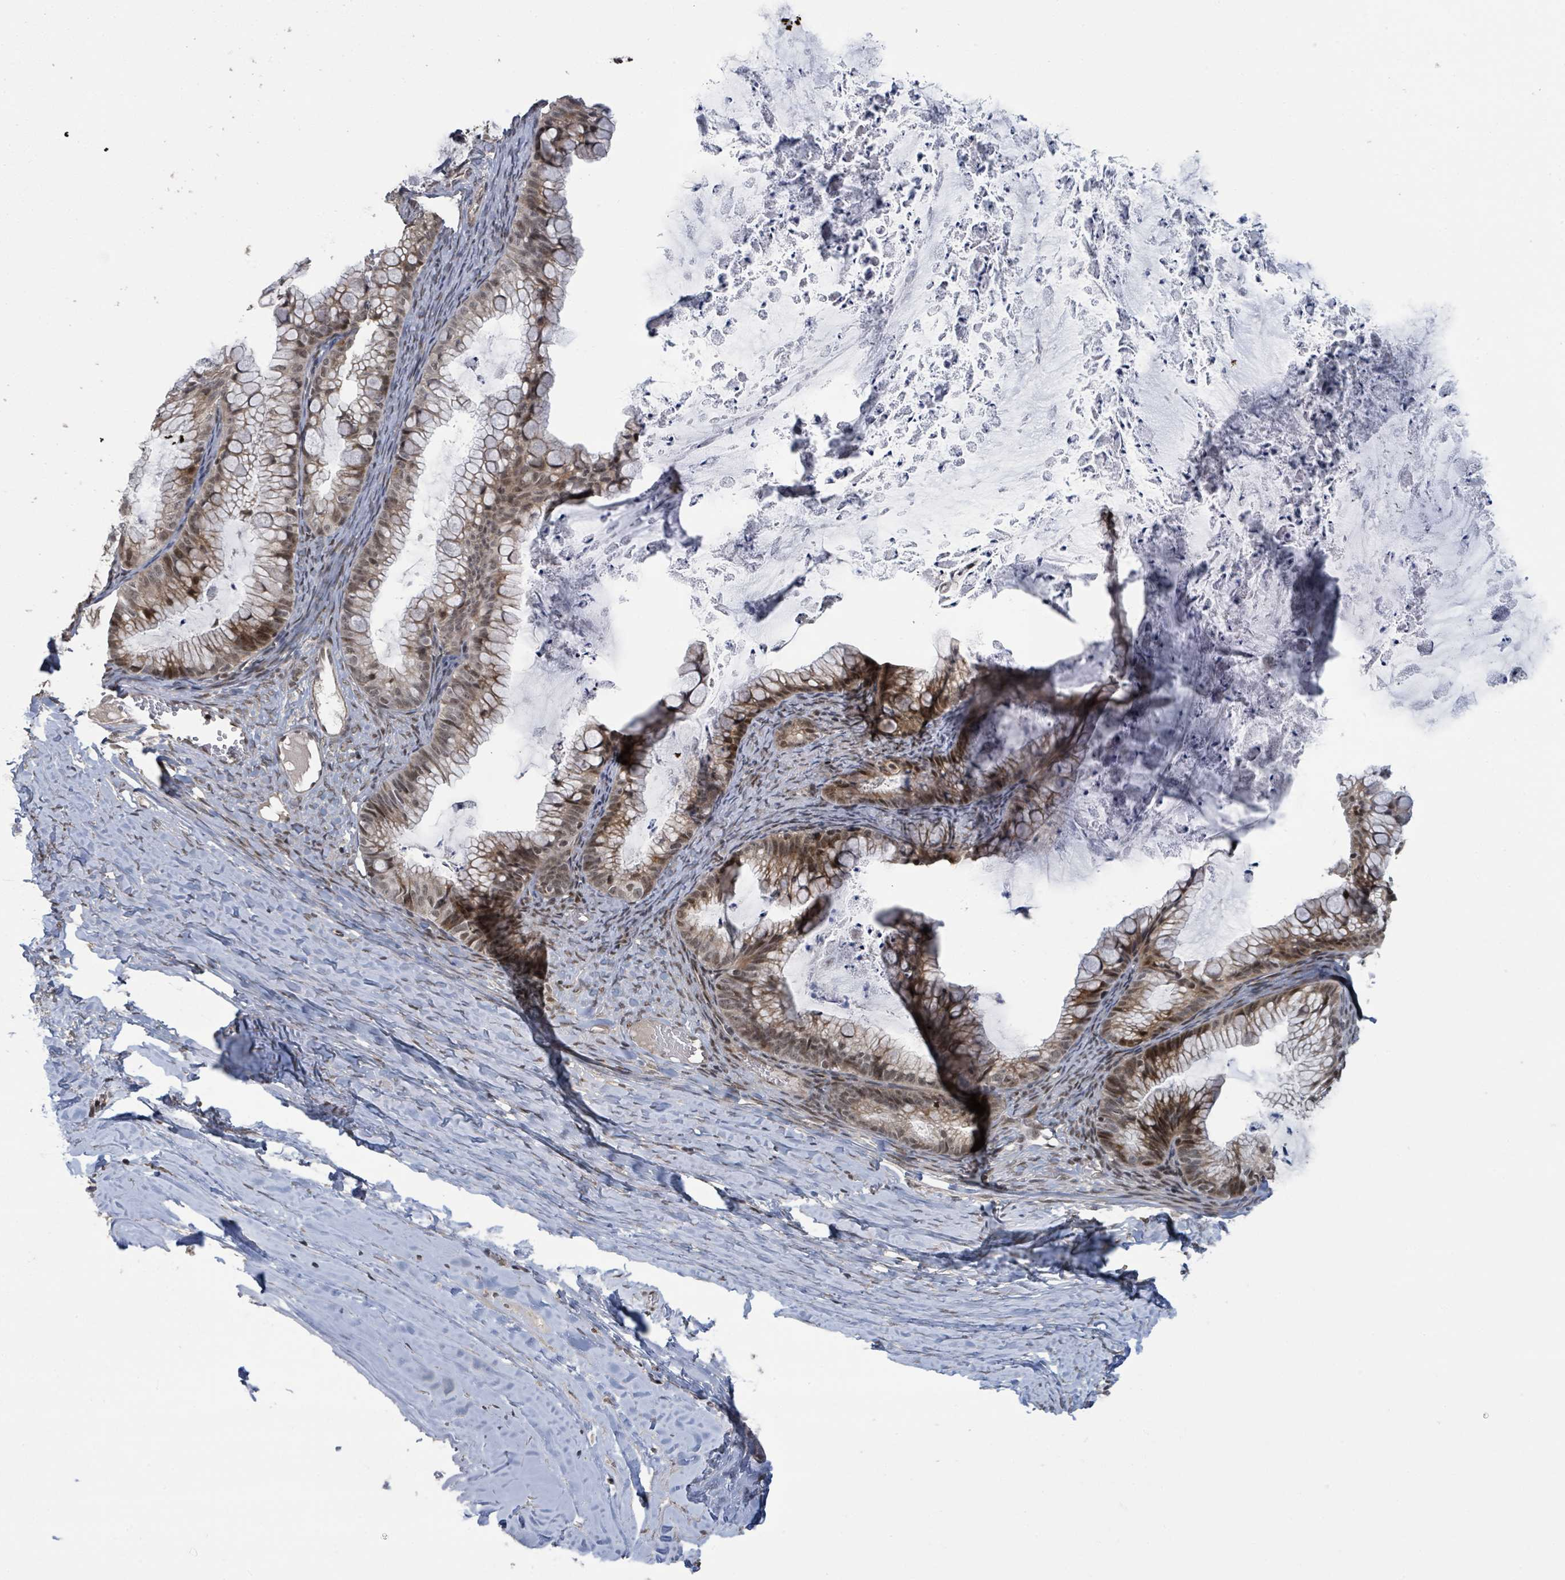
{"staining": {"intensity": "moderate", "quantity": ">75%", "location": "cytoplasmic/membranous,nuclear"}, "tissue": "ovarian cancer", "cell_type": "Tumor cells", "image_type": "cancer", "snomed": [{"axis": "morphology", "description": "Cystadenocarcinoma, mucinous, NOS"}, {"axis": "topography", "description": "Ovary"}], "caption": "Immunohistochemistry (IHC) (DAB) staining of ovarian cancer (mucinous cystadenocarcinoma) reveals moderate cytoplasmic/membranous and nuclear protein positivity in approximately >75% of tumor cells. (Stains: DAB in brown, nuclei in blue, Microscopy: brightfield microscopy at high magnification).", "gene": "ZBTB14", "patient": {"sex": "female", "age": 35}}